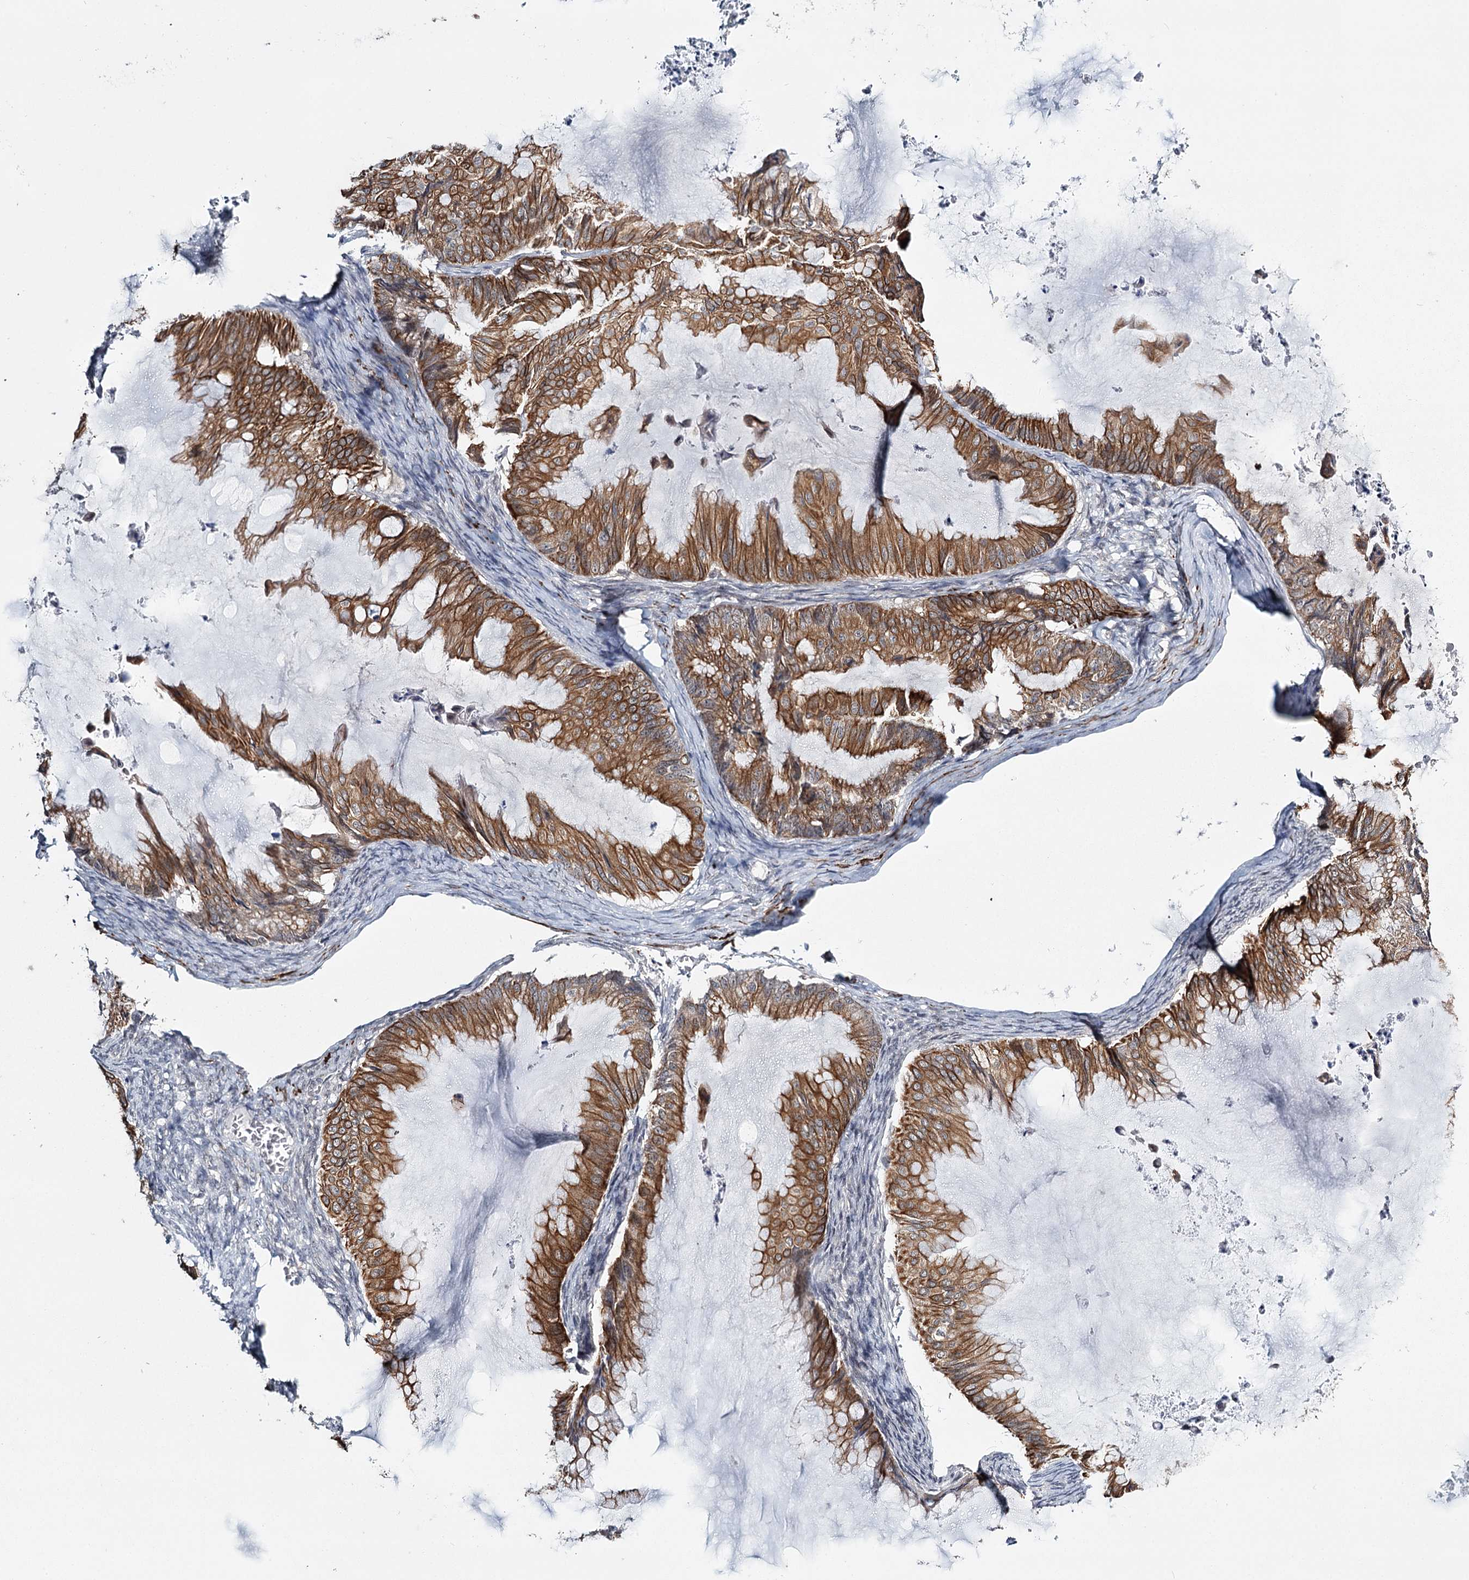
{"staining": {"intensity": "moderate", "quantity": ">75%", "location": "cytoplasmic/membranous"}, "tissue": "ovarian cancer", "cell_type": "Tumor cells", "image_type": "cancer", "snomed": [{"axis": "morphology", "description": "Cystadenocarcinoma, mucinous, NOS"}, {"axis": "topography", "description": "Ovary"}], "caption": "Ovarian cancer (mucinous cystadenocarcinoma) tissue displays moderate cytoplasmic/membranous staining in approximately >75% of tumor cells, visualized by immunohistochemistry.", "gene": "TMEM70", "patient": {"sex": "female", "age": 71}}